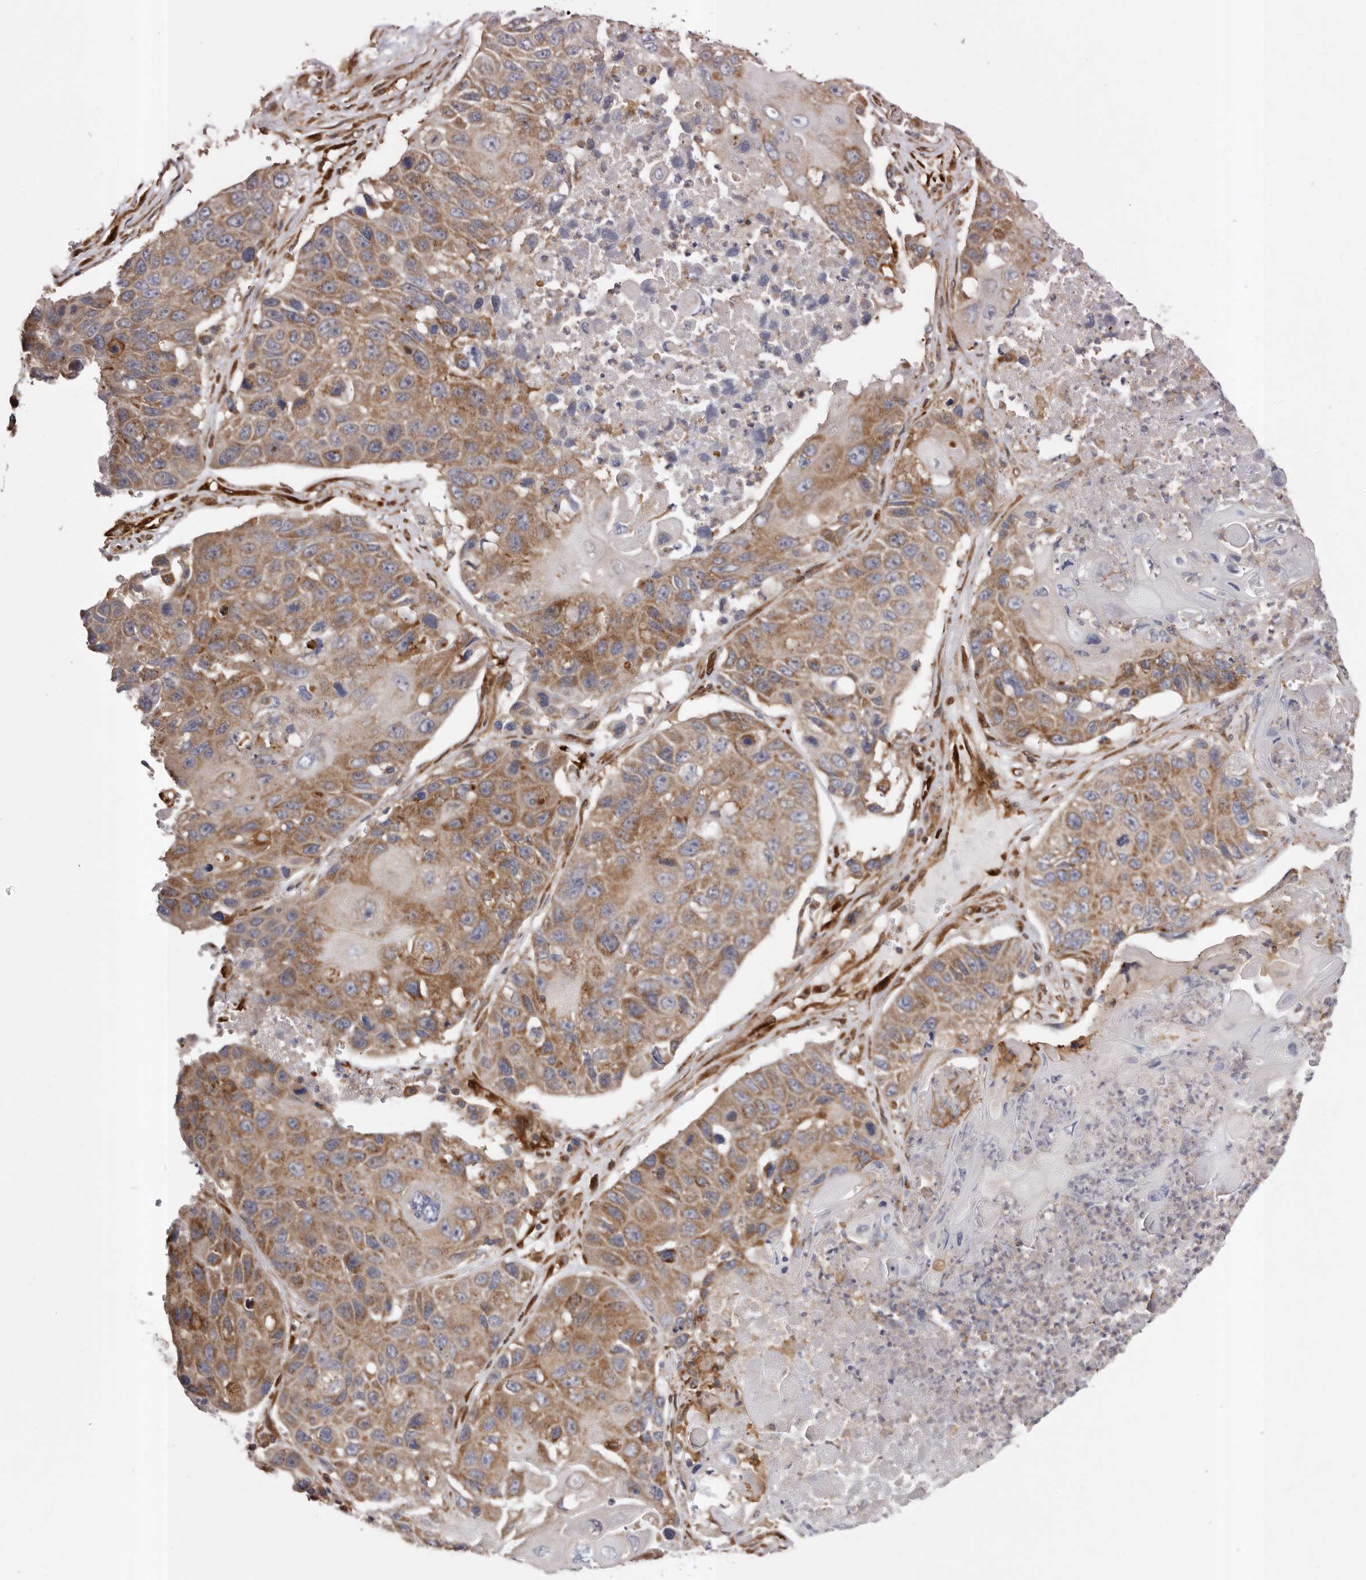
{"staining": {"intensity": "moderate", "quantity": ">75%", "location": "cytoplasmic/membranous"}, "tissue": "lung cancer", "cell_type": "Tumor cells", "image_type": "cancer", "snomed": [{"axis": "morphology", "description": "Squamous cell carcinoma, NOS"}, {"axis": "topography", "description": "Lung"}], "caption": "Human squamous cell carcinoma (lung) stained for a protein (brown) exhibits moderate cytoplasmic/membranous positive expression in approximately >75% of tumor cells.", "gene": "COQ8B", "patient": {"sex": "male", "age": 61}}